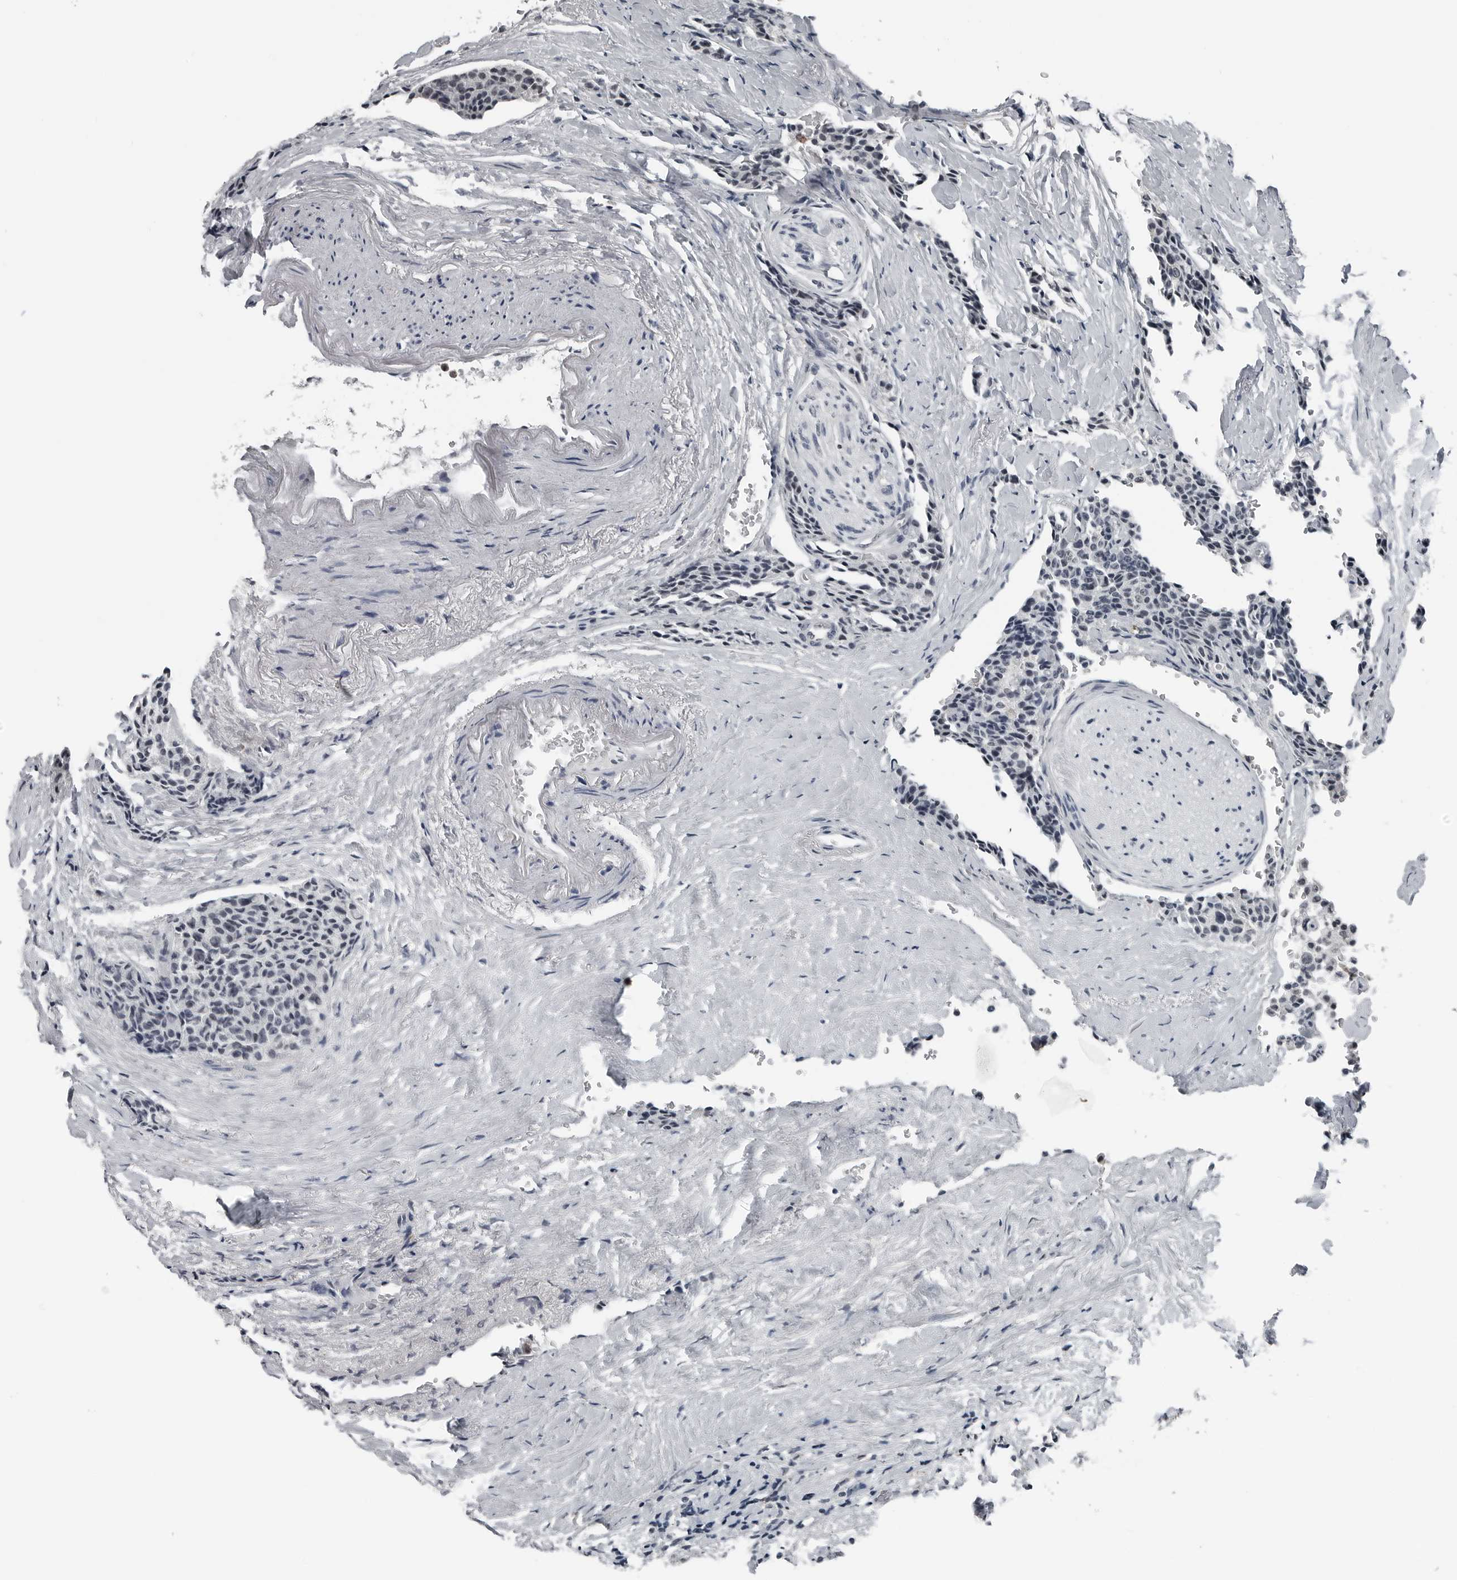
{"staining": {"intensity": "negative", "quantity": "none", "location": "none"}, "tissue": "carcinoid", "cell_type": "Tumor cells", "image_type": "cancer", "snomed": [{"axis": "morphology", "description": "Carcinoid, malignant, NOS"}, {"axis": "topography", "description": "Colon"}], "caption": "There is no significant expression in tumor cells of carcinoid (malignant).", "gene": "AKR1A1", "patient": {"sex": "female", "age": 61}}